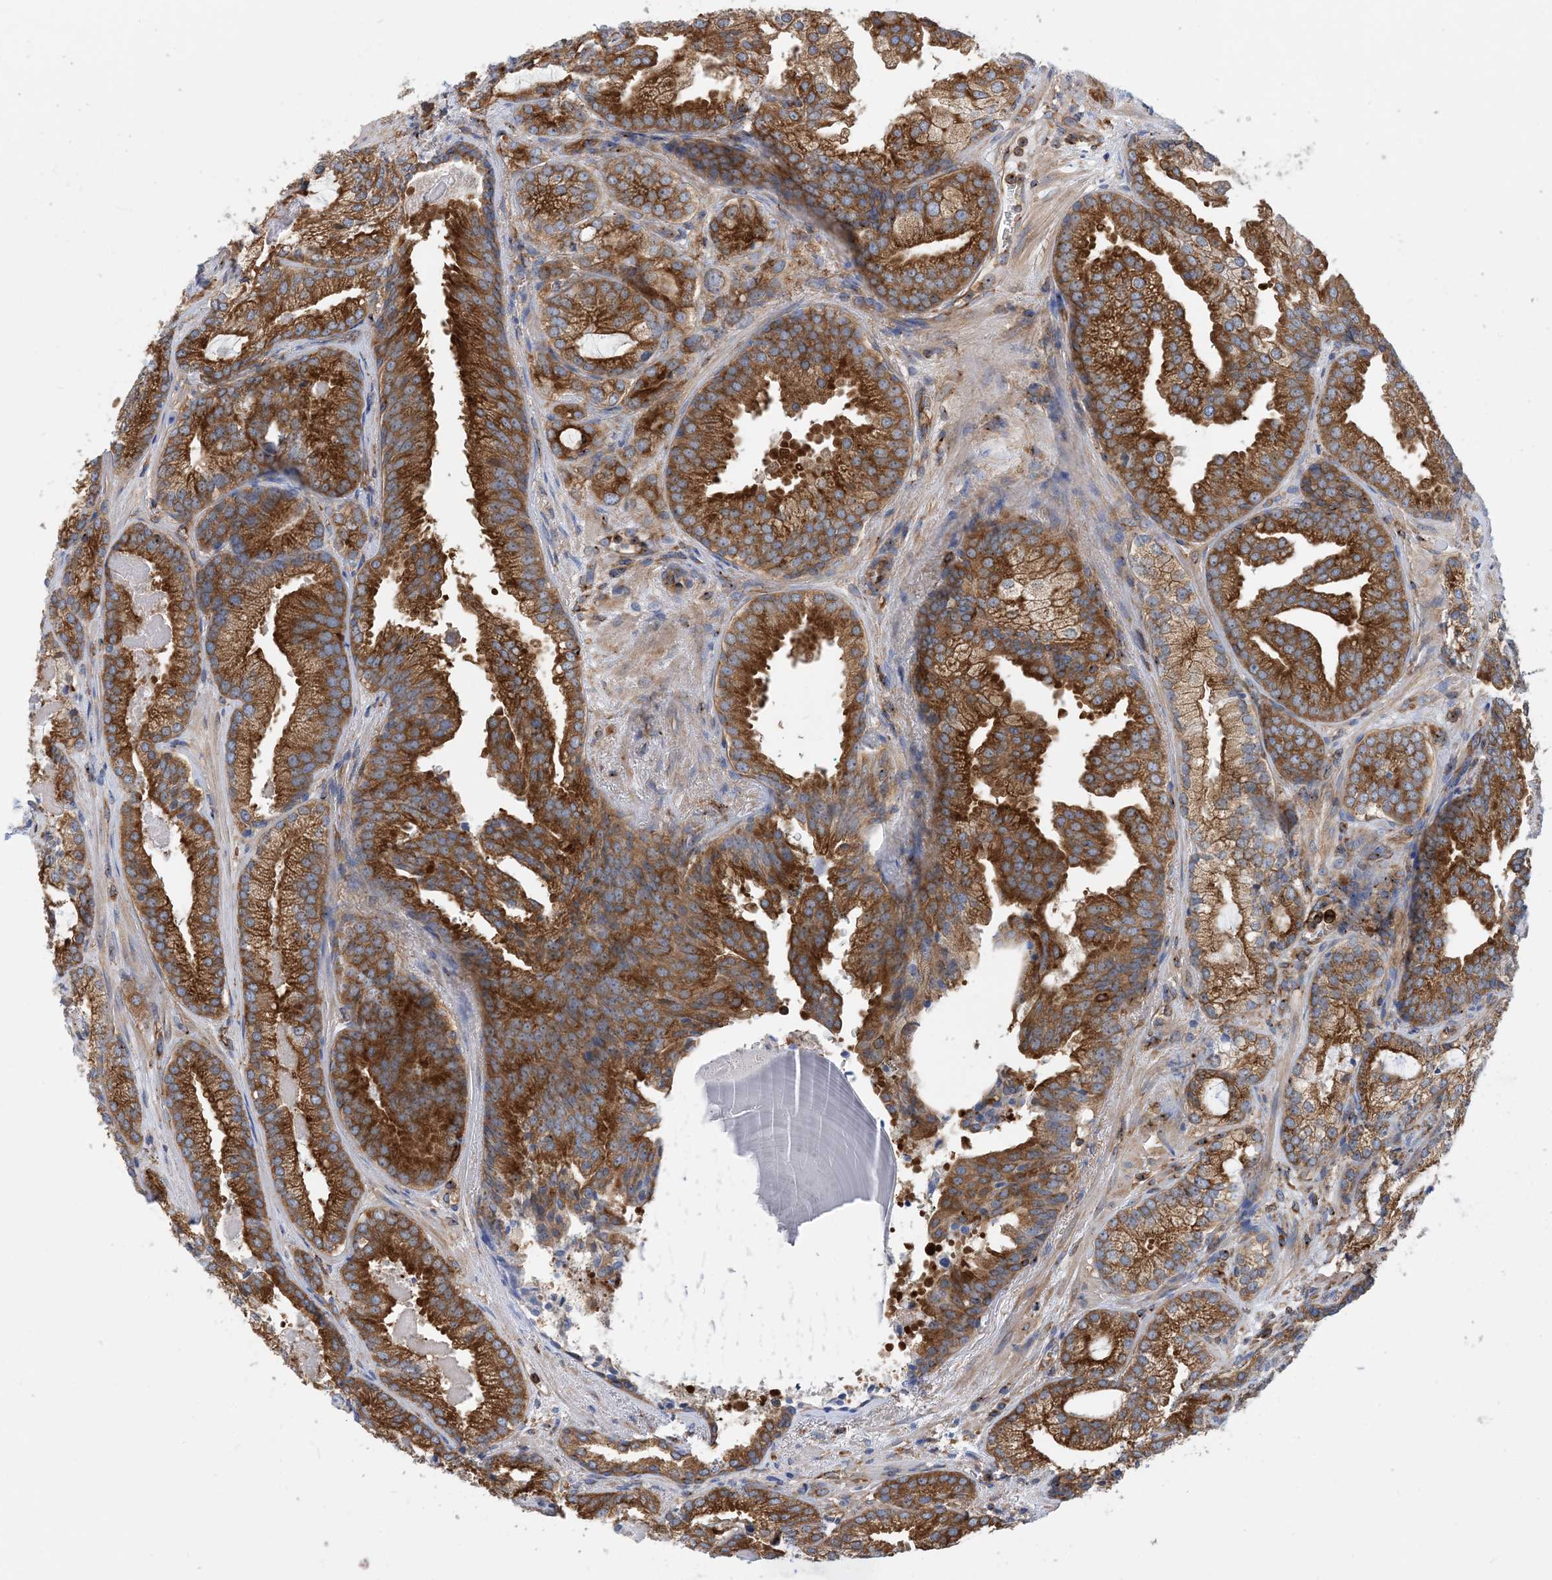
{"staining": {"intensity": "moderate", "quantity": ">75%", "location": "cytoplasmic/membranous"}, "tissue": "prostate cancer", "cell_type": "Tumor cells", "image_type": "cancer", "snomed": [{"axis": "morphology", "description": "Normal morphology"}, {"axis": "morphology", "description": "Adenocarcinoma, Low grade"}, {"axis": "topography", "description": "Prostate"}], "caption": "Immunohistochemistry photomicrograph of human low-grade adenocarcinoma (prostate) stained for a protein (brown), which exhibits medium levels of moderate cytoplasmic/membranous positivity in about >75% of tumor cells.", "gene": "DYNC1LI1", "patient": {"sex": "male", "age": 72}}